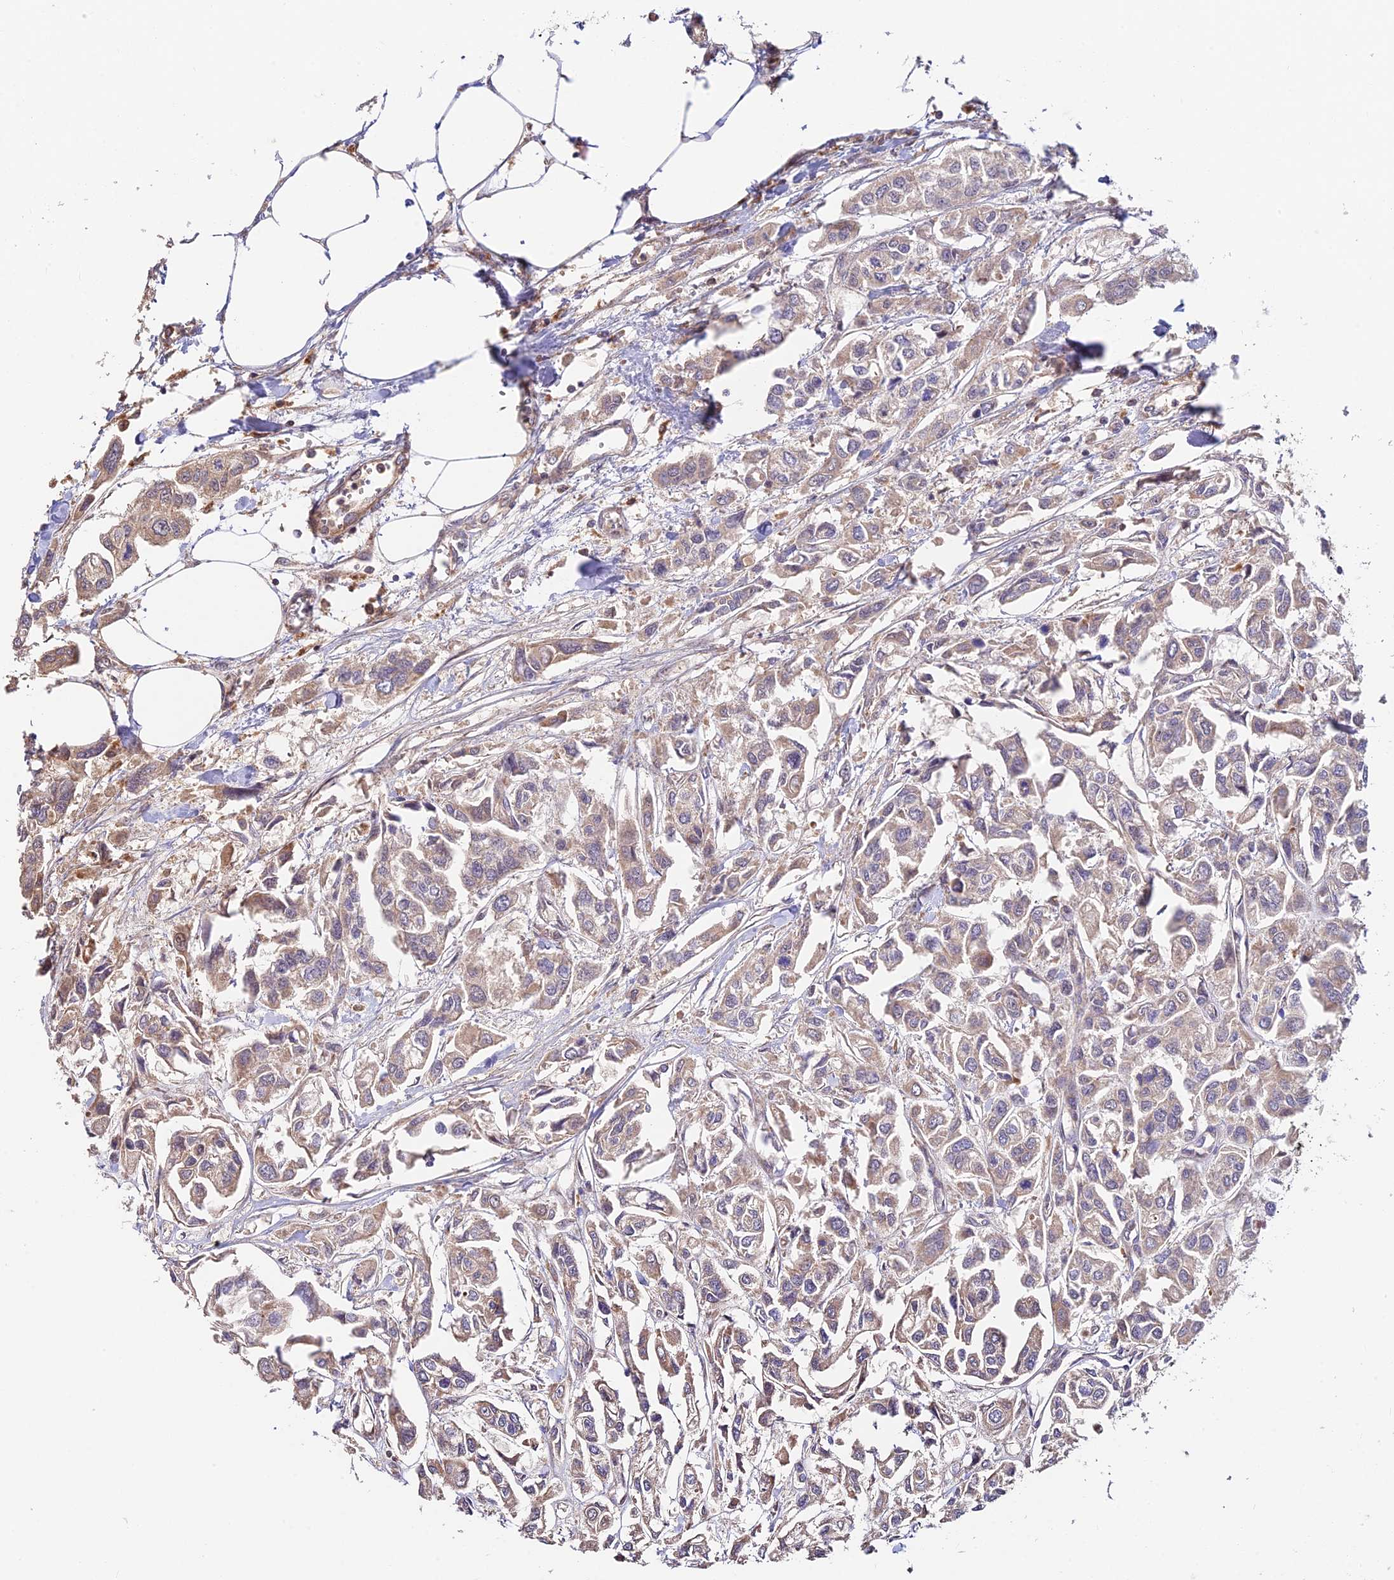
{"staining": {"intensity": "negative", "quantity": "none", "location": "none"}, "tissue": "urothelial cancer", "cell_type": "Tumor cells", "image_type": "cancer", "snomed": [{"axis": "morphology", "description": "Urothelial carcinoma, High grade"}, {"axis": "topography", "description": "Urinary bladder"}], "caption": "Urothelial carcinoma (high-grade) was stained to show a protein in brown. There is no significant expression in tumor cells. (DAB (3,3'-diaminobenzidine) immunohistochemistry with hematoxylin counter stain).", "gene": "FUOM", "patient": {"sex": "male", "age": 67}}